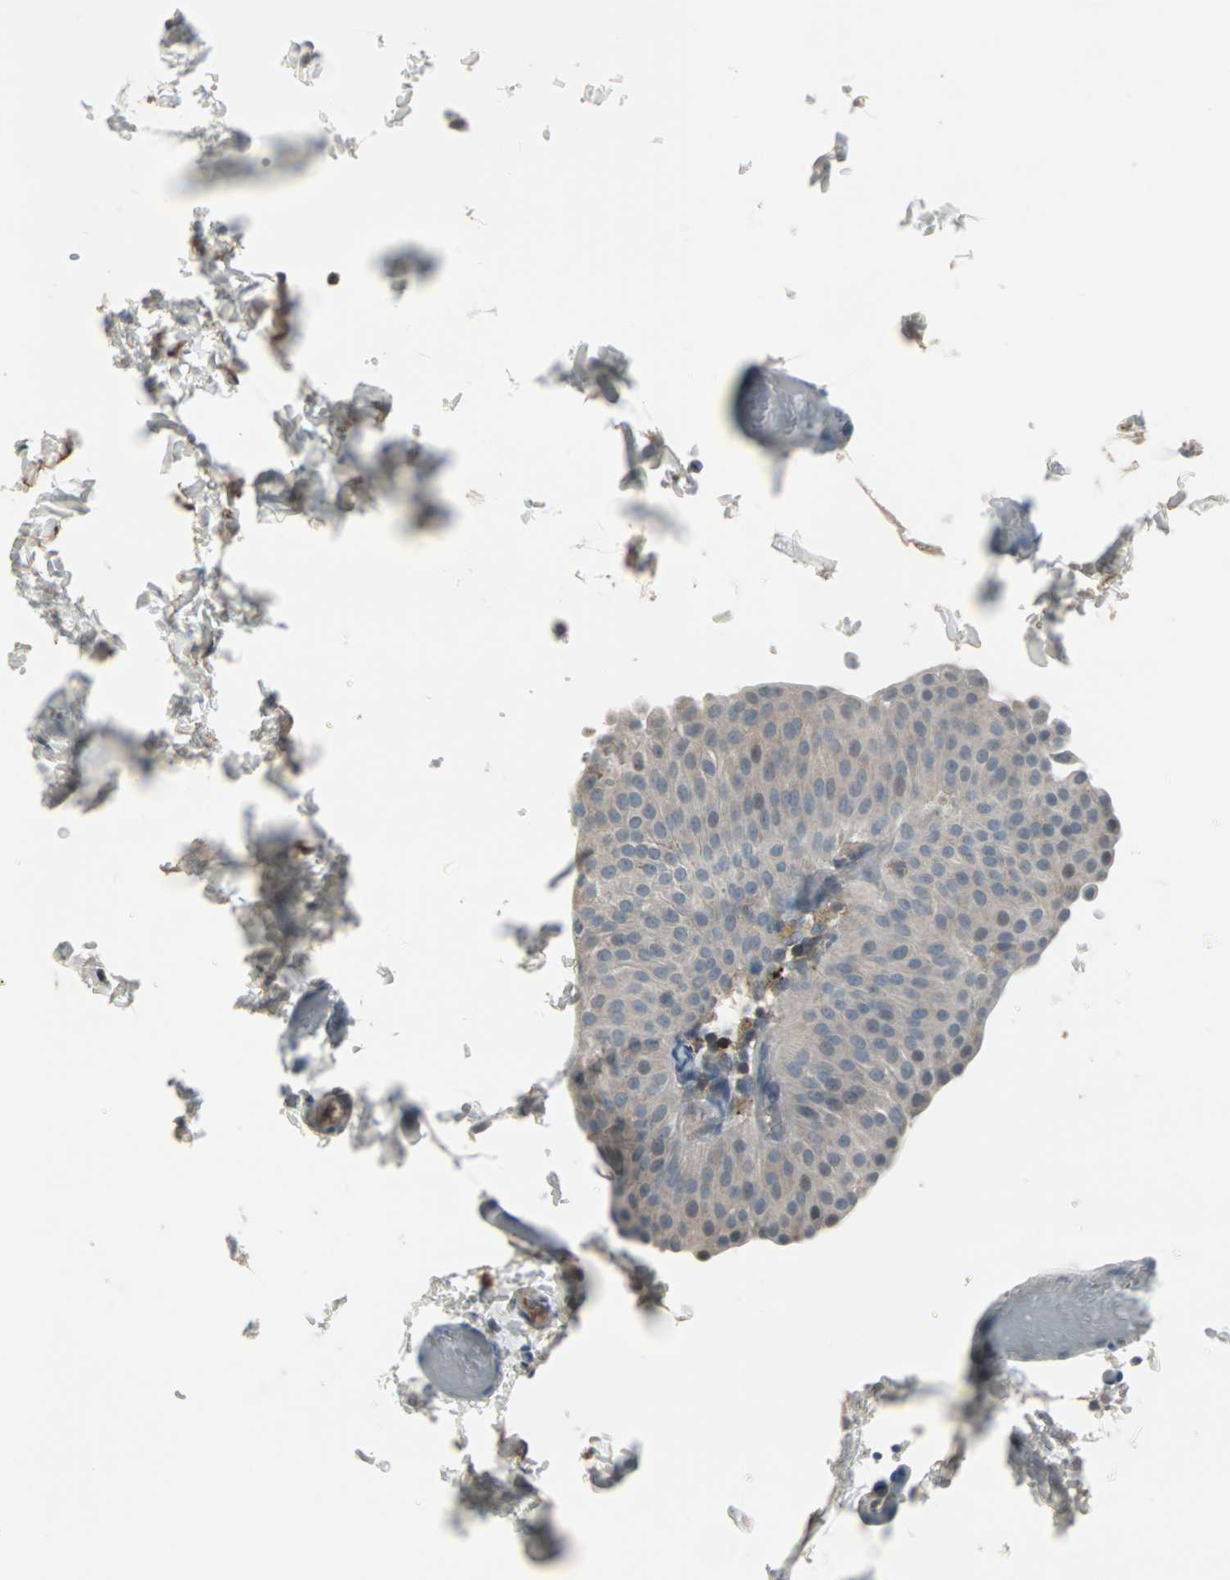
{"staining": {"intensity": "weak", "quantity": "25%-75%", "location": "cytoplasmic/membranous"}, "tissue": "urothelial cancer", "cell_type": "Tumor cells", "image_type": "cancer", "snomed": [{"axis": "morphology", "description": "Urothelial carcinoma, Low grade"}, {"axis": "topography", "description": "Urinary bladder"}], "caption": "This is an image of IHC staining of urothelial cancer, which shows weak expression in the cytoplasmic/membranous of tumor cells.", "gene": "ZSCAN32", "patient": {"sex": "female", "age": 60}}